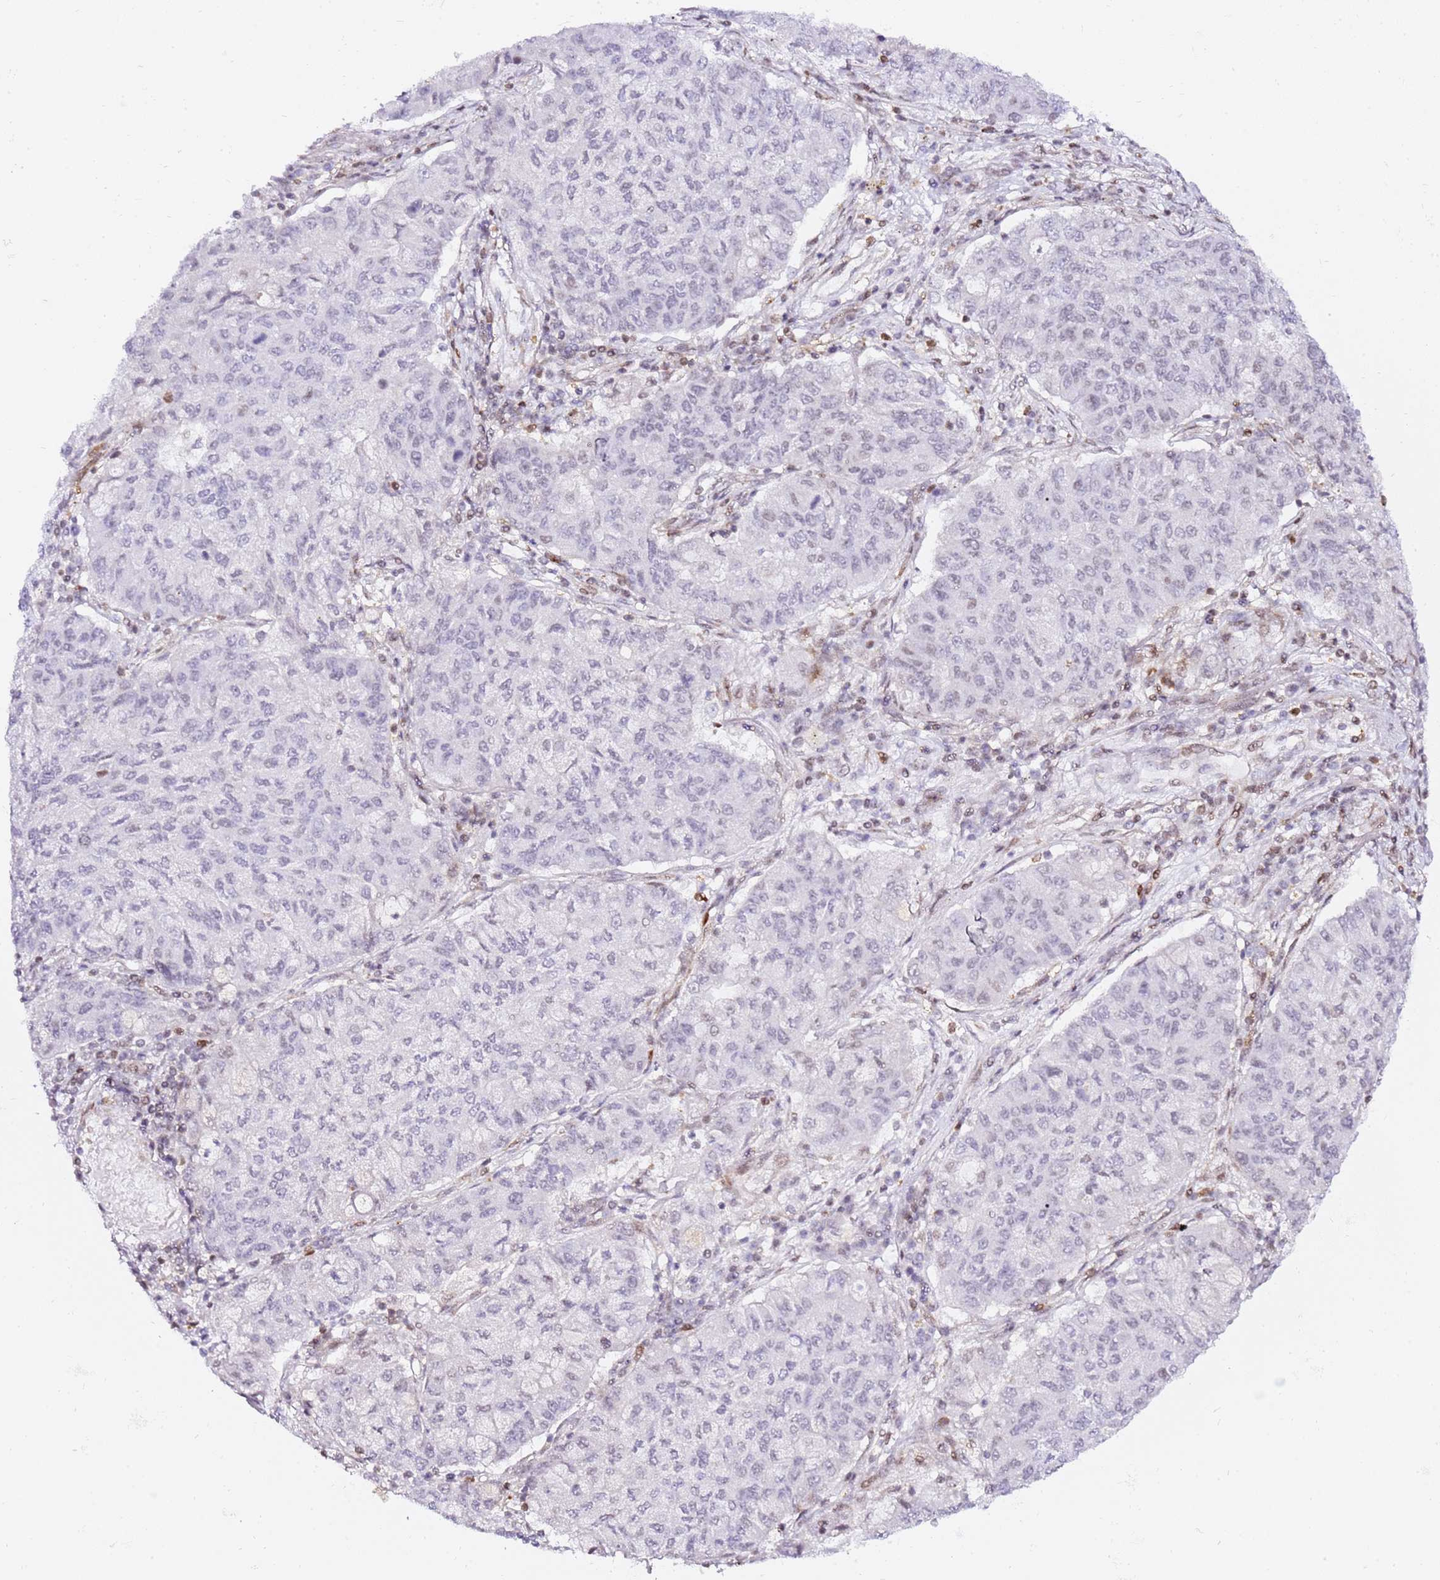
{"staining": {"intensity": "negative", "quantity": "none", "location": "none"}, "tissue": "lung cancer", "cell_type": "Tumor cells", "image_type": "cancer", "snomed": [{"axis": "morphology", "description": "Squamous cell carcinoma, NOS"}, {"axis": "topography", "description": "Lung"}], "caption": "Immunohistochemical staining of human lung cancer (squamous cell carcinoma) exhibits no significant staining in tumor cells.", "gene": "GBP2", "patient": {"sex": "male", "age": 74}}